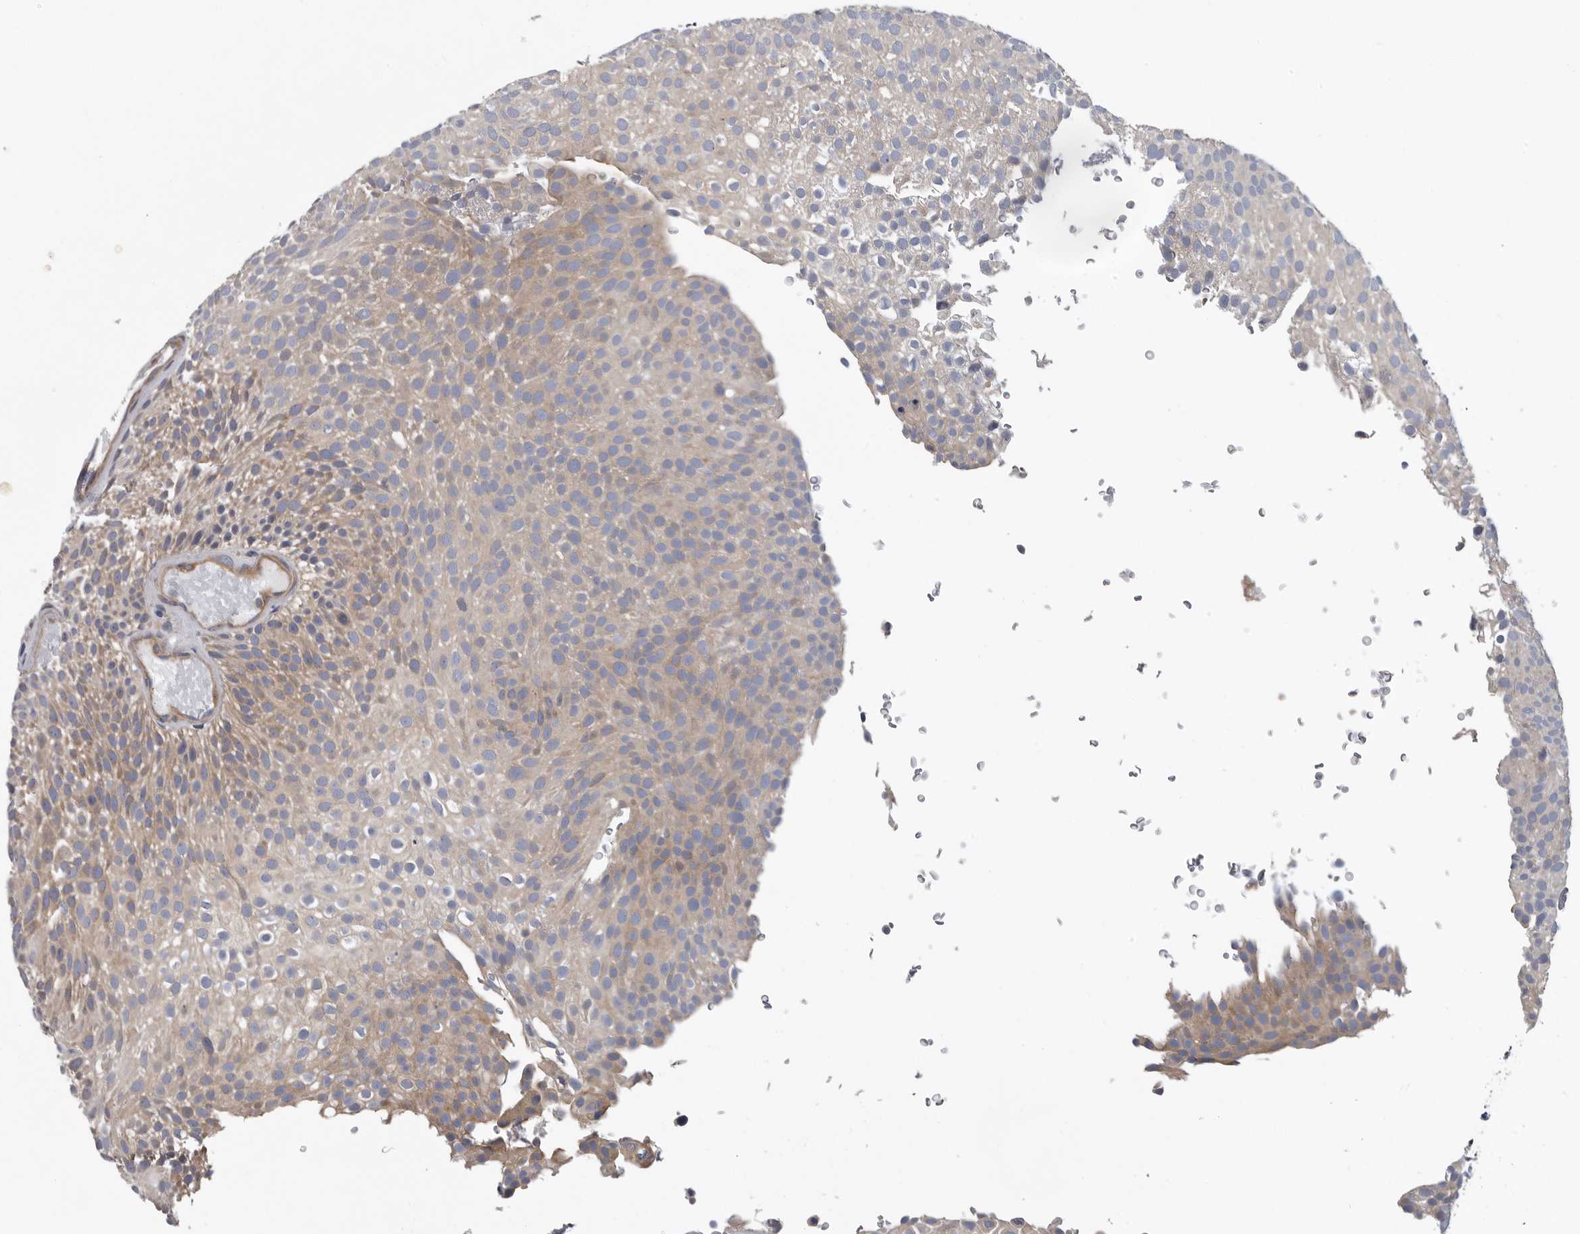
{"staining": {"intensity": "weak", "quantity": "25%-75%", "location": "cytoplasmic/membranous"}, "tissue": "urothelial cancer", "cell_type": "Tumor cells", "image_type": "cancer", "snomed": [{"axis": "morphology", "description": "Urothelial carcinoma, Low grade"}, {"axis": "topography", "description": "Urinary bladder"}], "caption": "A low amount of weak cytoplasmic/membranous positivity is seen in approximately 25%-75% of tumor cells in urothelial carcinoma (low-grade) tissue. Using DAB (brown) and hematoxylin (blue) stains, captured at high magnification using brightfield microscopy.", "gene": "OXR1", "patient": {"sex": "male", "age": 78}}